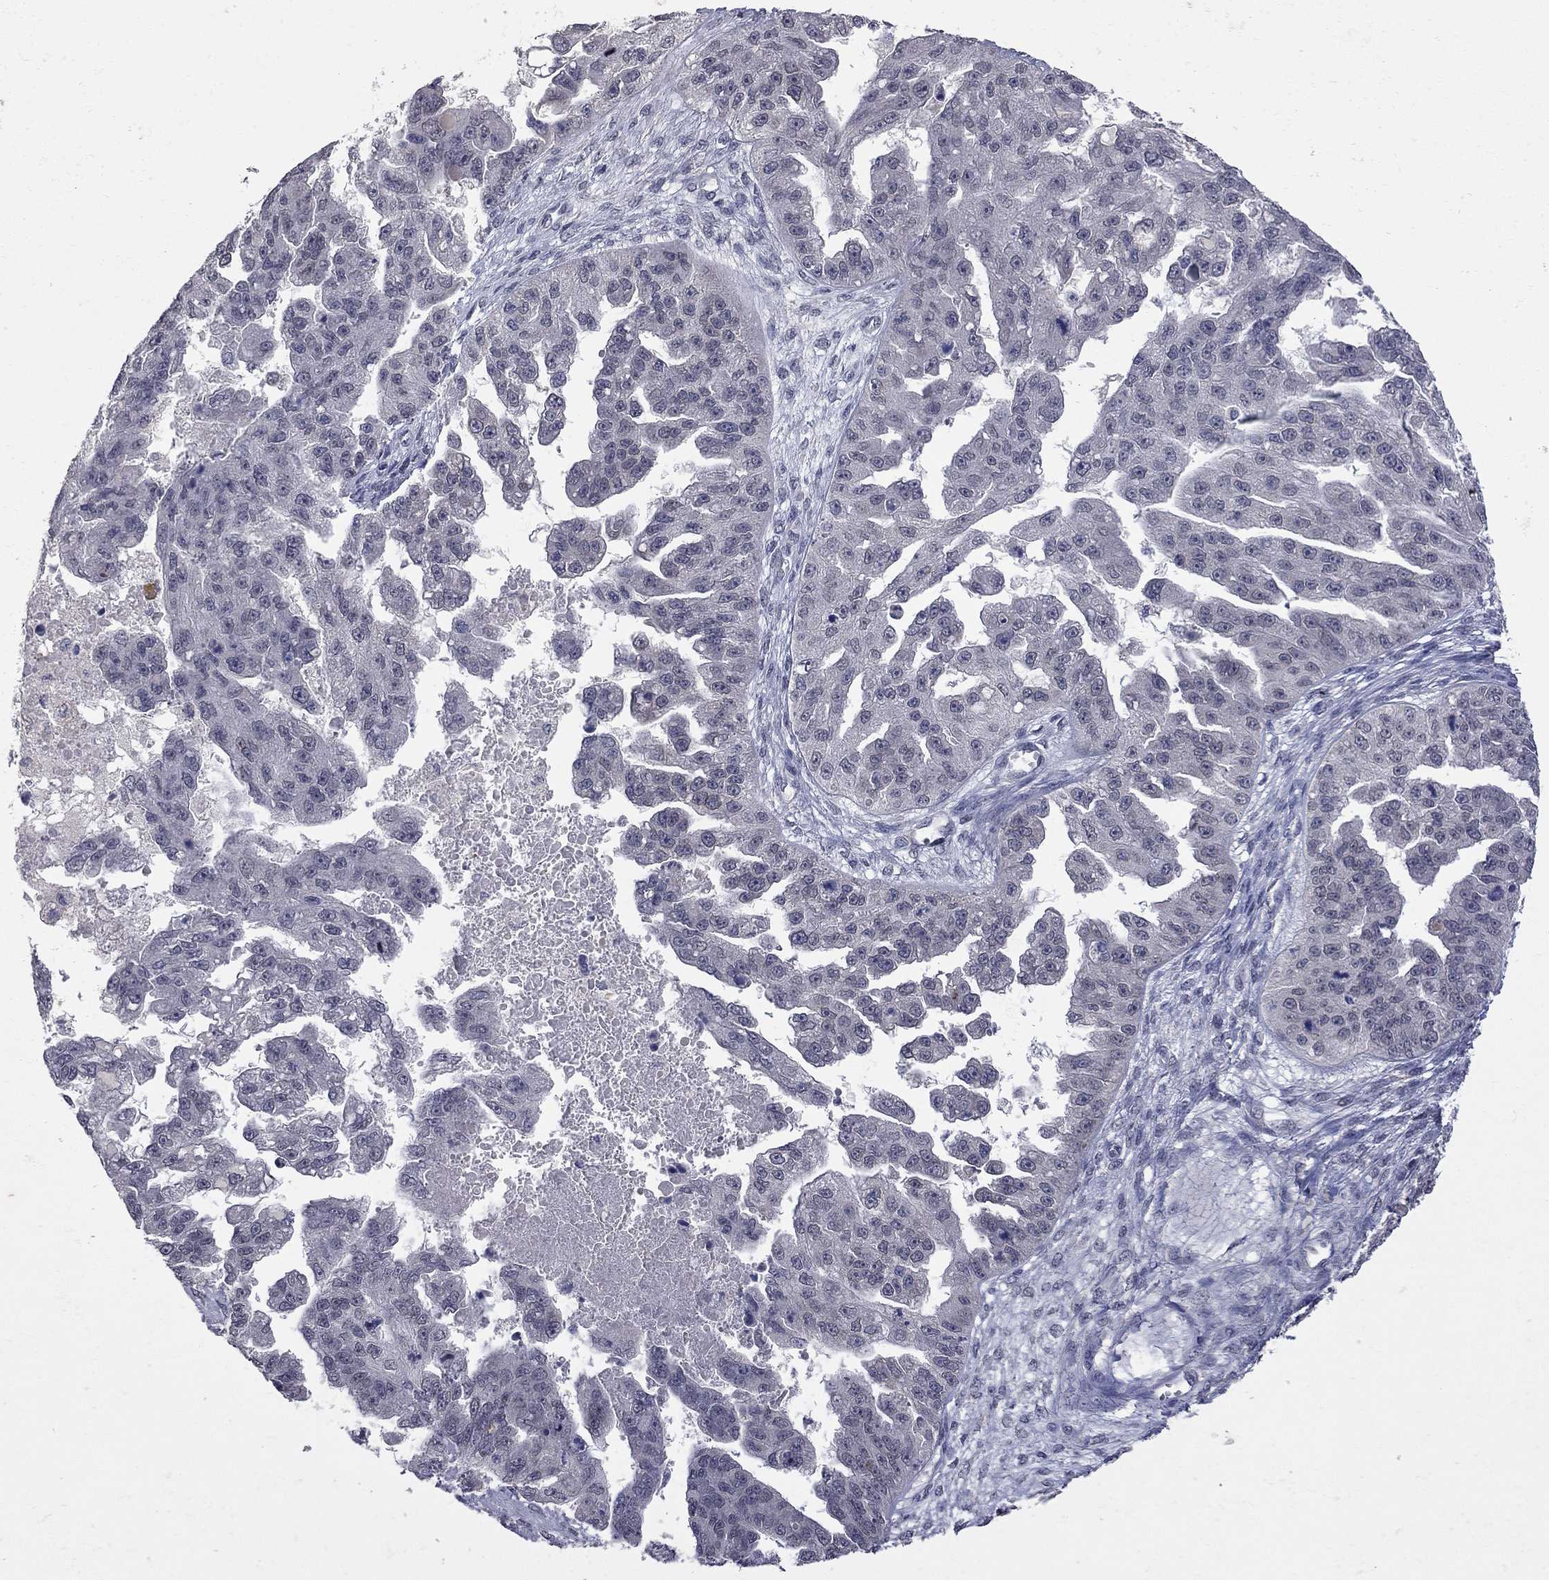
{"staining": {"intensity": "negative", "quantity": "none", "location": "none"}, "tissue": "ovarian cancer", "cell_type": "Tumor cells", "image_type": "cancer", "snomed": [{"axis": "morphology", "description": "Cystadenocarcinoma, serous, NOS"}, {"axis": "topography", "description": "Ovary"}], "caption": "An immunohistochemistry histopathology image of serous cystadenocarcinoma (ovarian) is shown. There is no staining in tumor cells of serous cystadenocarcinoma (ovarian).", "gene": "FABP12", "patient": {"sex": "female", "age": 58}}